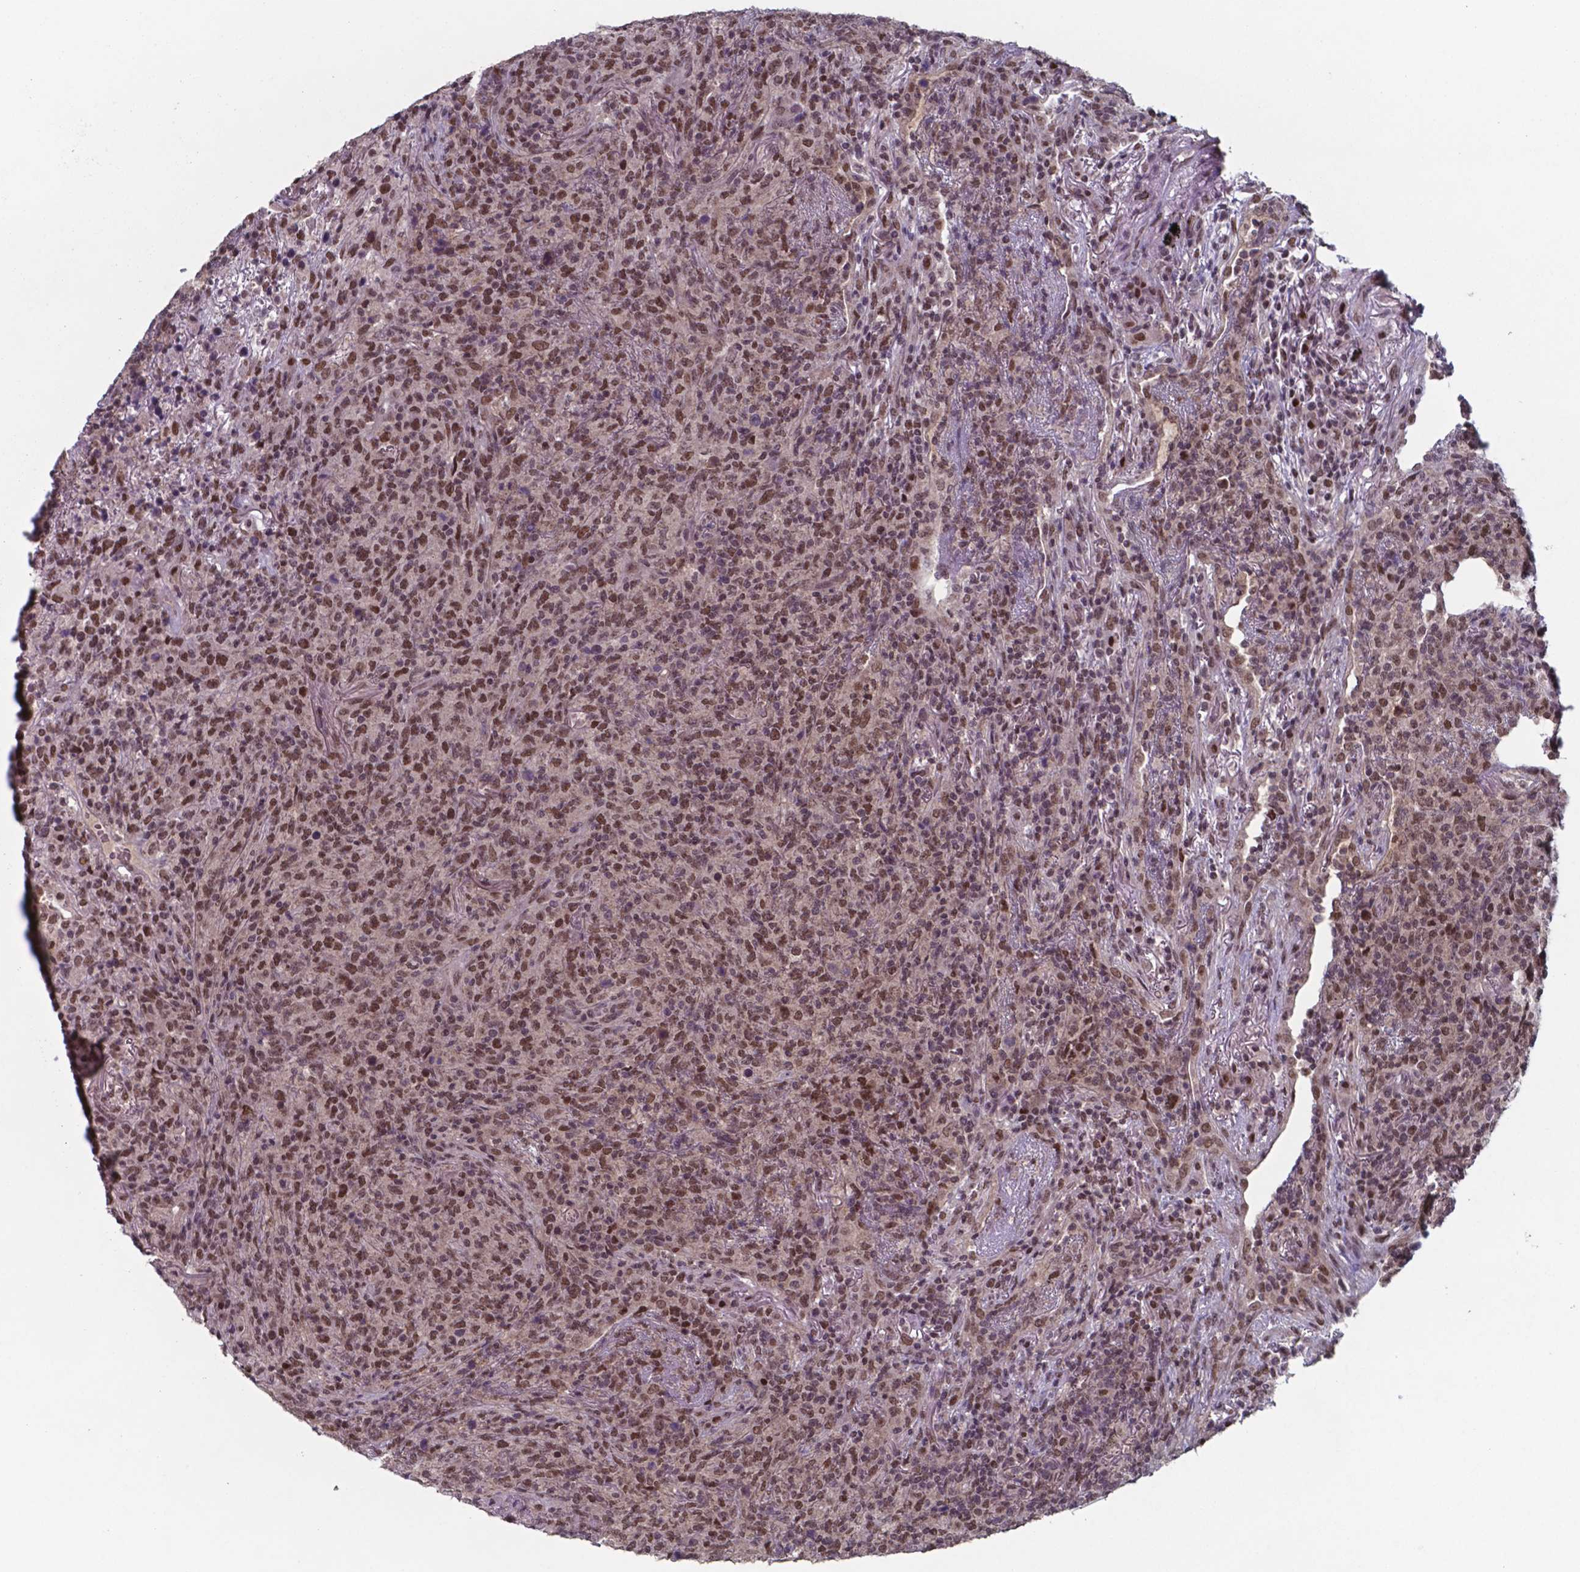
{"staining": {"intensity": "moderate", "quantity": ">75%", "location": "nuclear"}, "tissue": "lymphoma", "cell_type": "Tumor cells", "image_type": "cancer", "snomed": [{"axis": "morphology", "description": "Malignant lymphoma, non-Hodgkin's type, High grade"}, {"axis": "topography", "description": "Lung"}], "caption": "The micrograph exhibits immunohistochemical staining of malignant lymphoma, non-Hodgkin's type (high-grade). There is moderate nuclear staining is appreciated in about >75% of tumor cells. (Brightfield microscopy of DAB IHC at high magnification).", "gene": "UBA1", "patient": {"sex": "male", "age": 79}}